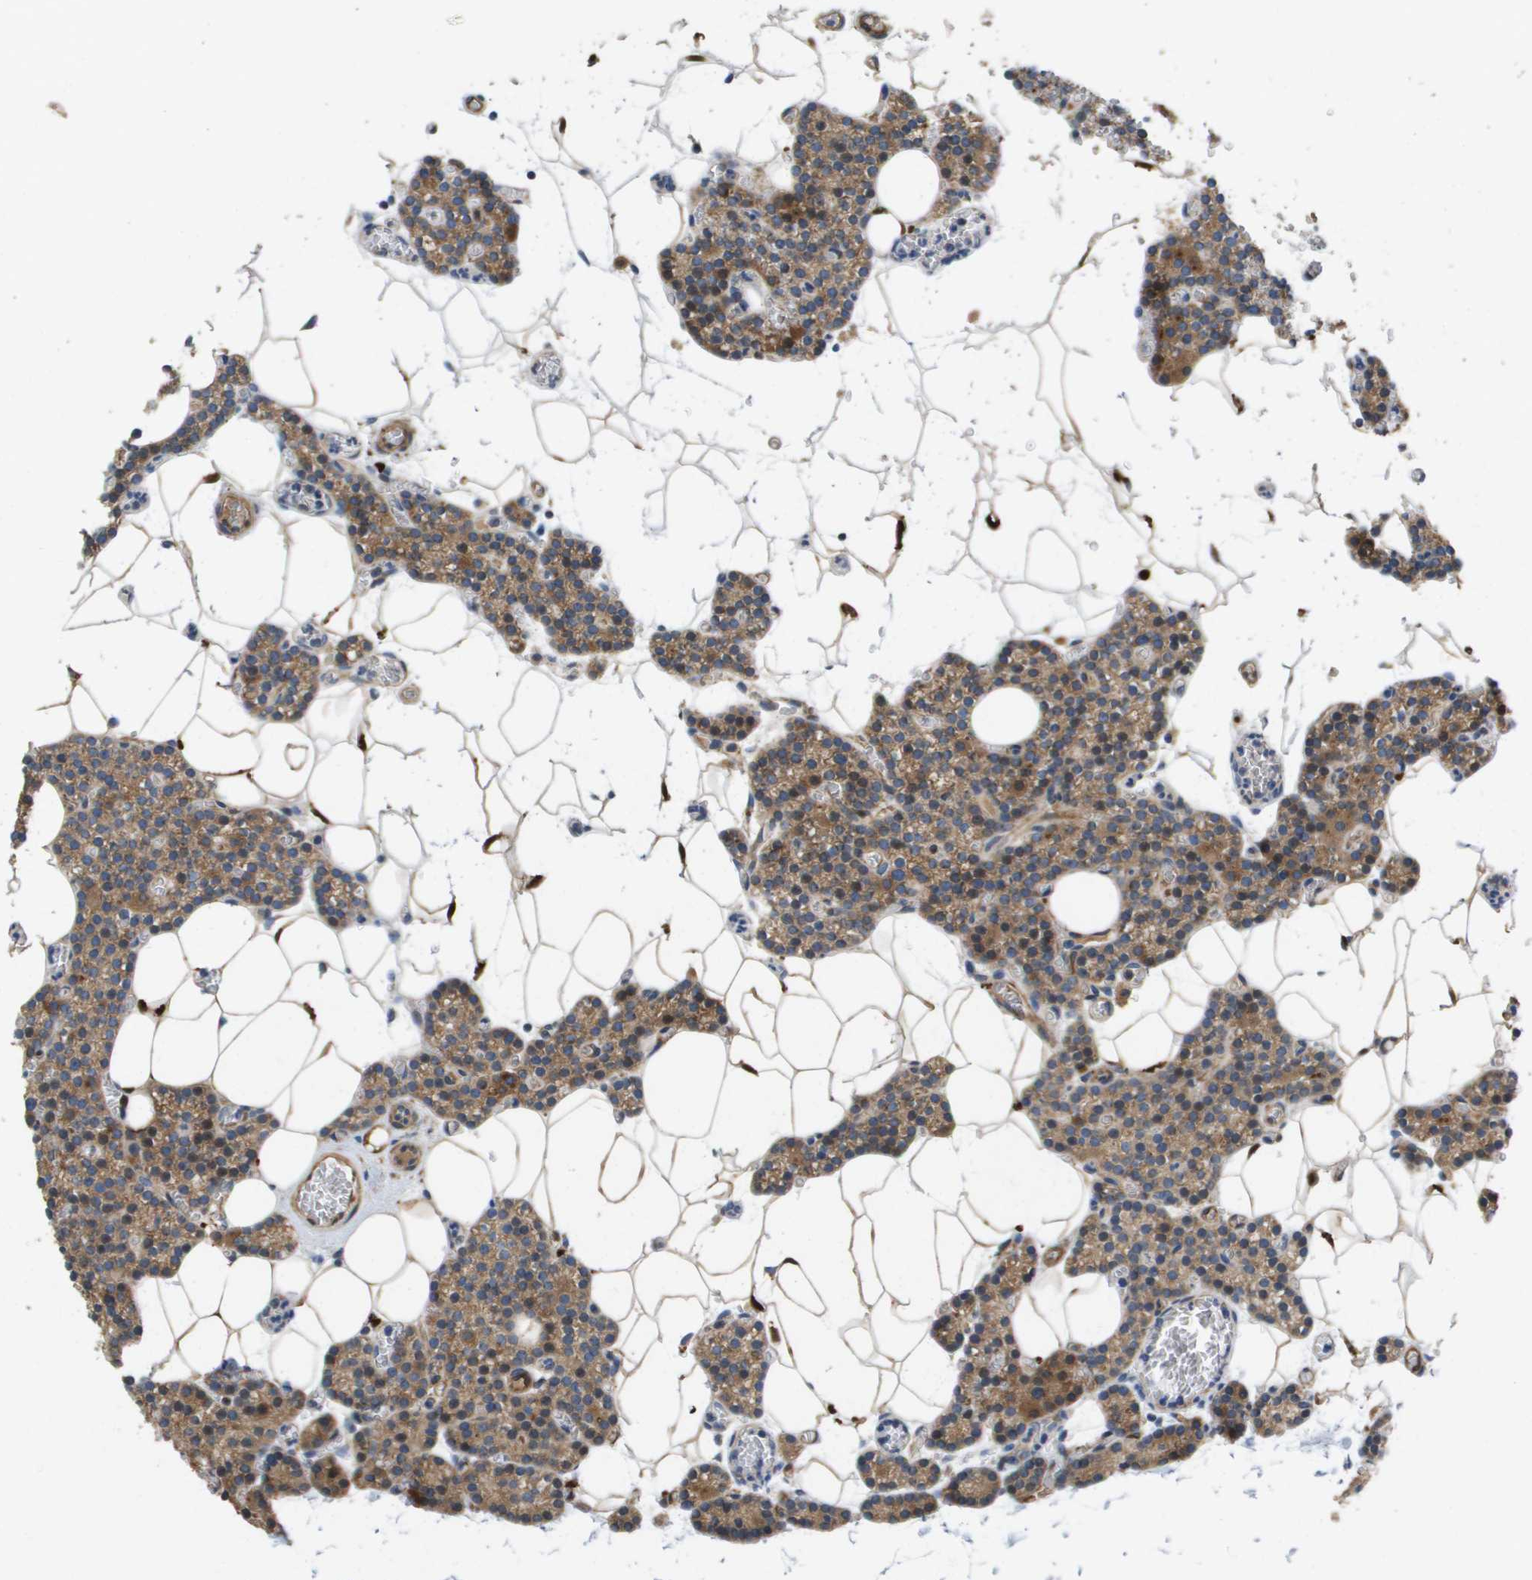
{"staining": {"intensity": "moderate", "quantity": ">75%", "location": "cytoplasmic/membranous"}, "tissue": "parathyroid gland", "cell_type": "Glandular cells", "image_type": "normal", "snomed": [{"axis": "morphology", "description": "Normal tissue, NOS"}, {"axis": "morphology", "description": "Adenoma, NOS"}, {"axis": "topography", "description": "Parathyroid gland"}], "caption": "IHC histopathology image of unremarkable parathyroid gland: parathyroid gland stained using immunohistochemistry (IHC) demonstrates medium levels of moderate protein expression localized specifically in the cytoplasmic/membranous of glandular cells, appearing as a cytoplasmic/membranous brown color.", "gene": "ENTPD2", "patient": {"sex": "female", "age": 58}}